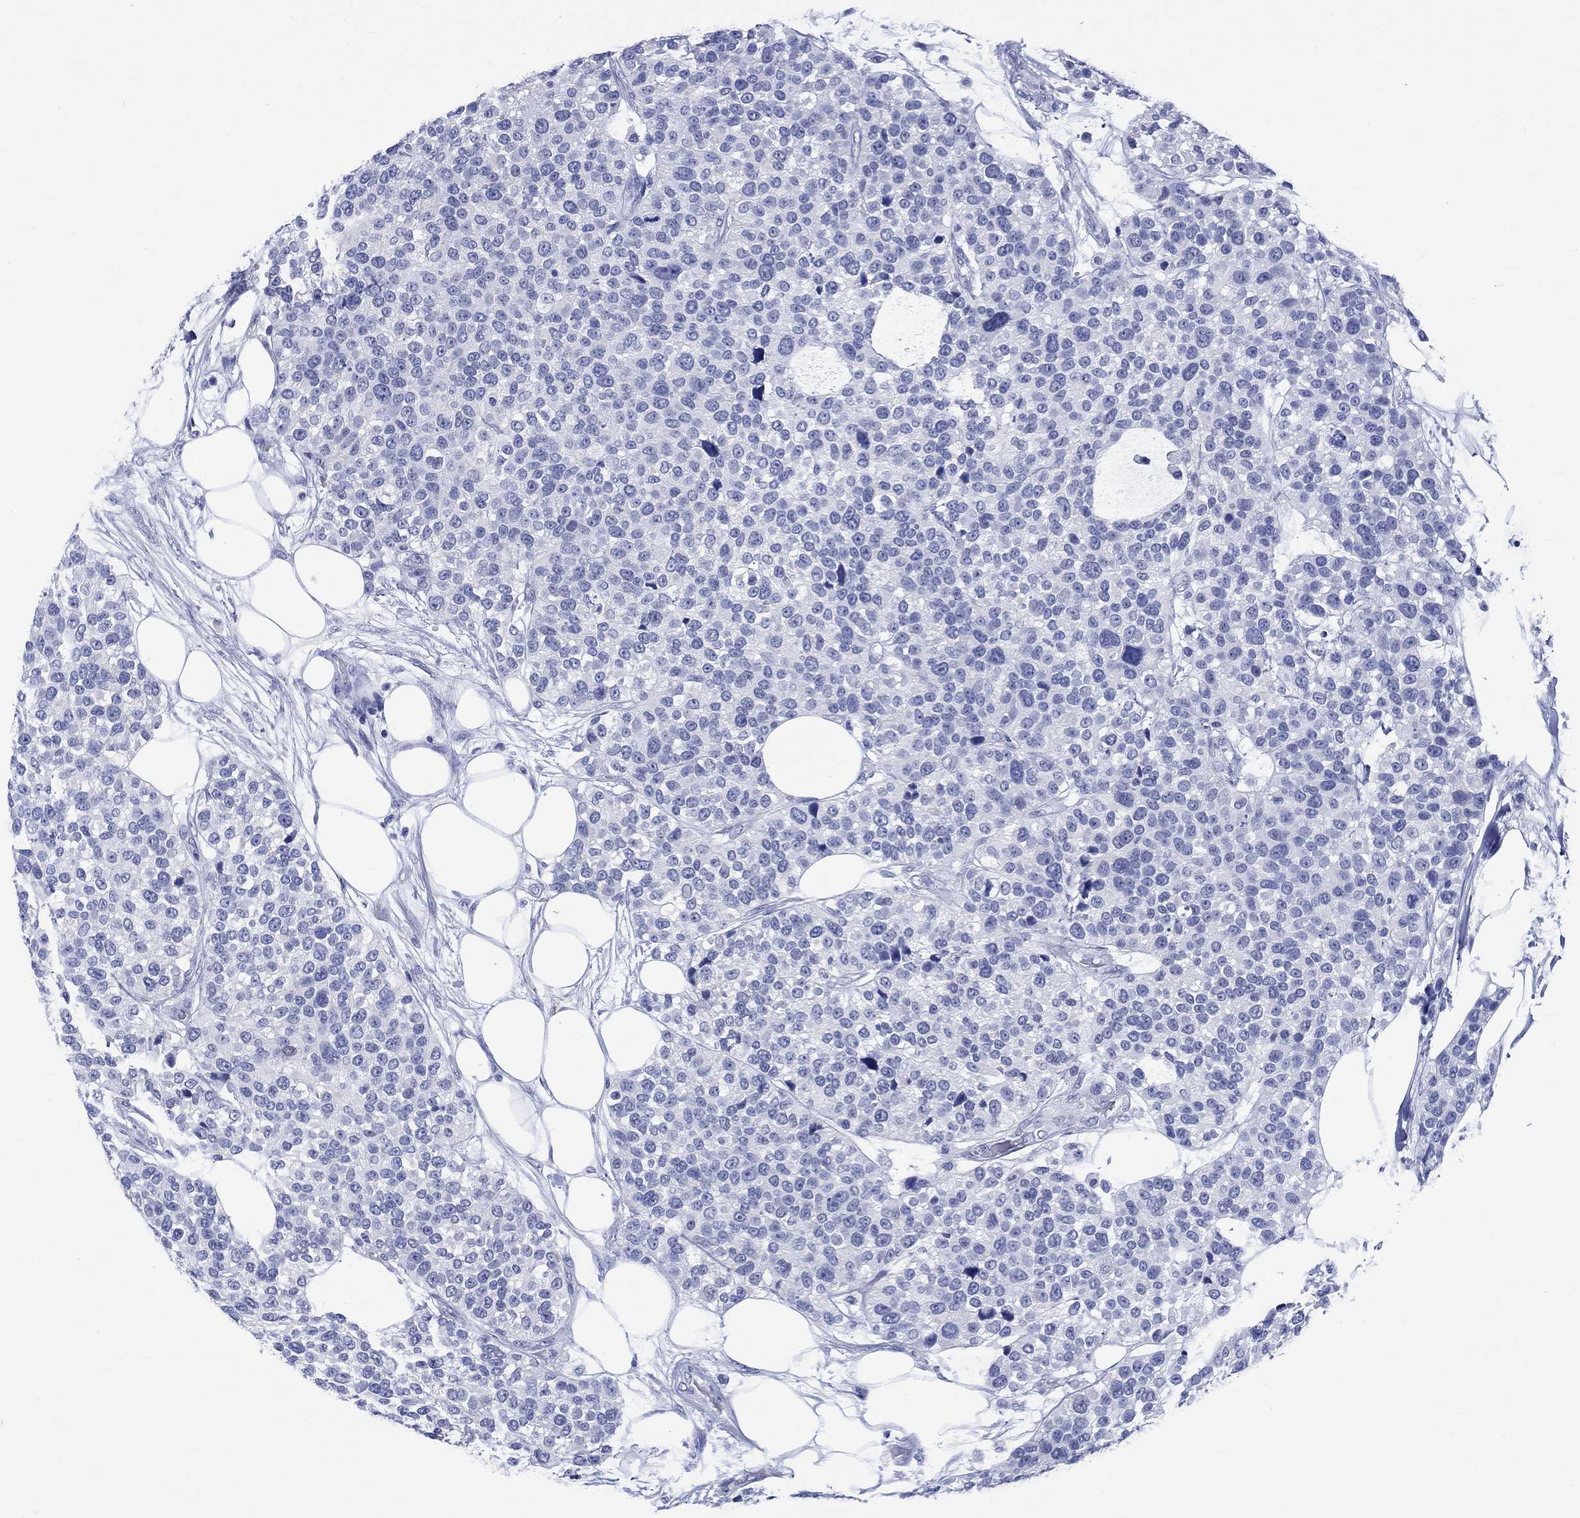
{"staining": {"intensity": "negative", "quantity": "none", "location": "none"}, "tissue": "urothelial cancer", "cell_type": "Tumor cells", "image_type": "cancer", "snomed": [{"axis": "morphology", "description": "Urothelial carcinoma, High grade"}, {"axis": "topography", "description": "Urinary bladder"}], "caption": "Immunohistochemical staining of urothelial cancer shows no significant staining in tumor cells.", "gene": "KLHL33", "patient": {"sex": "male", "age": 77}}